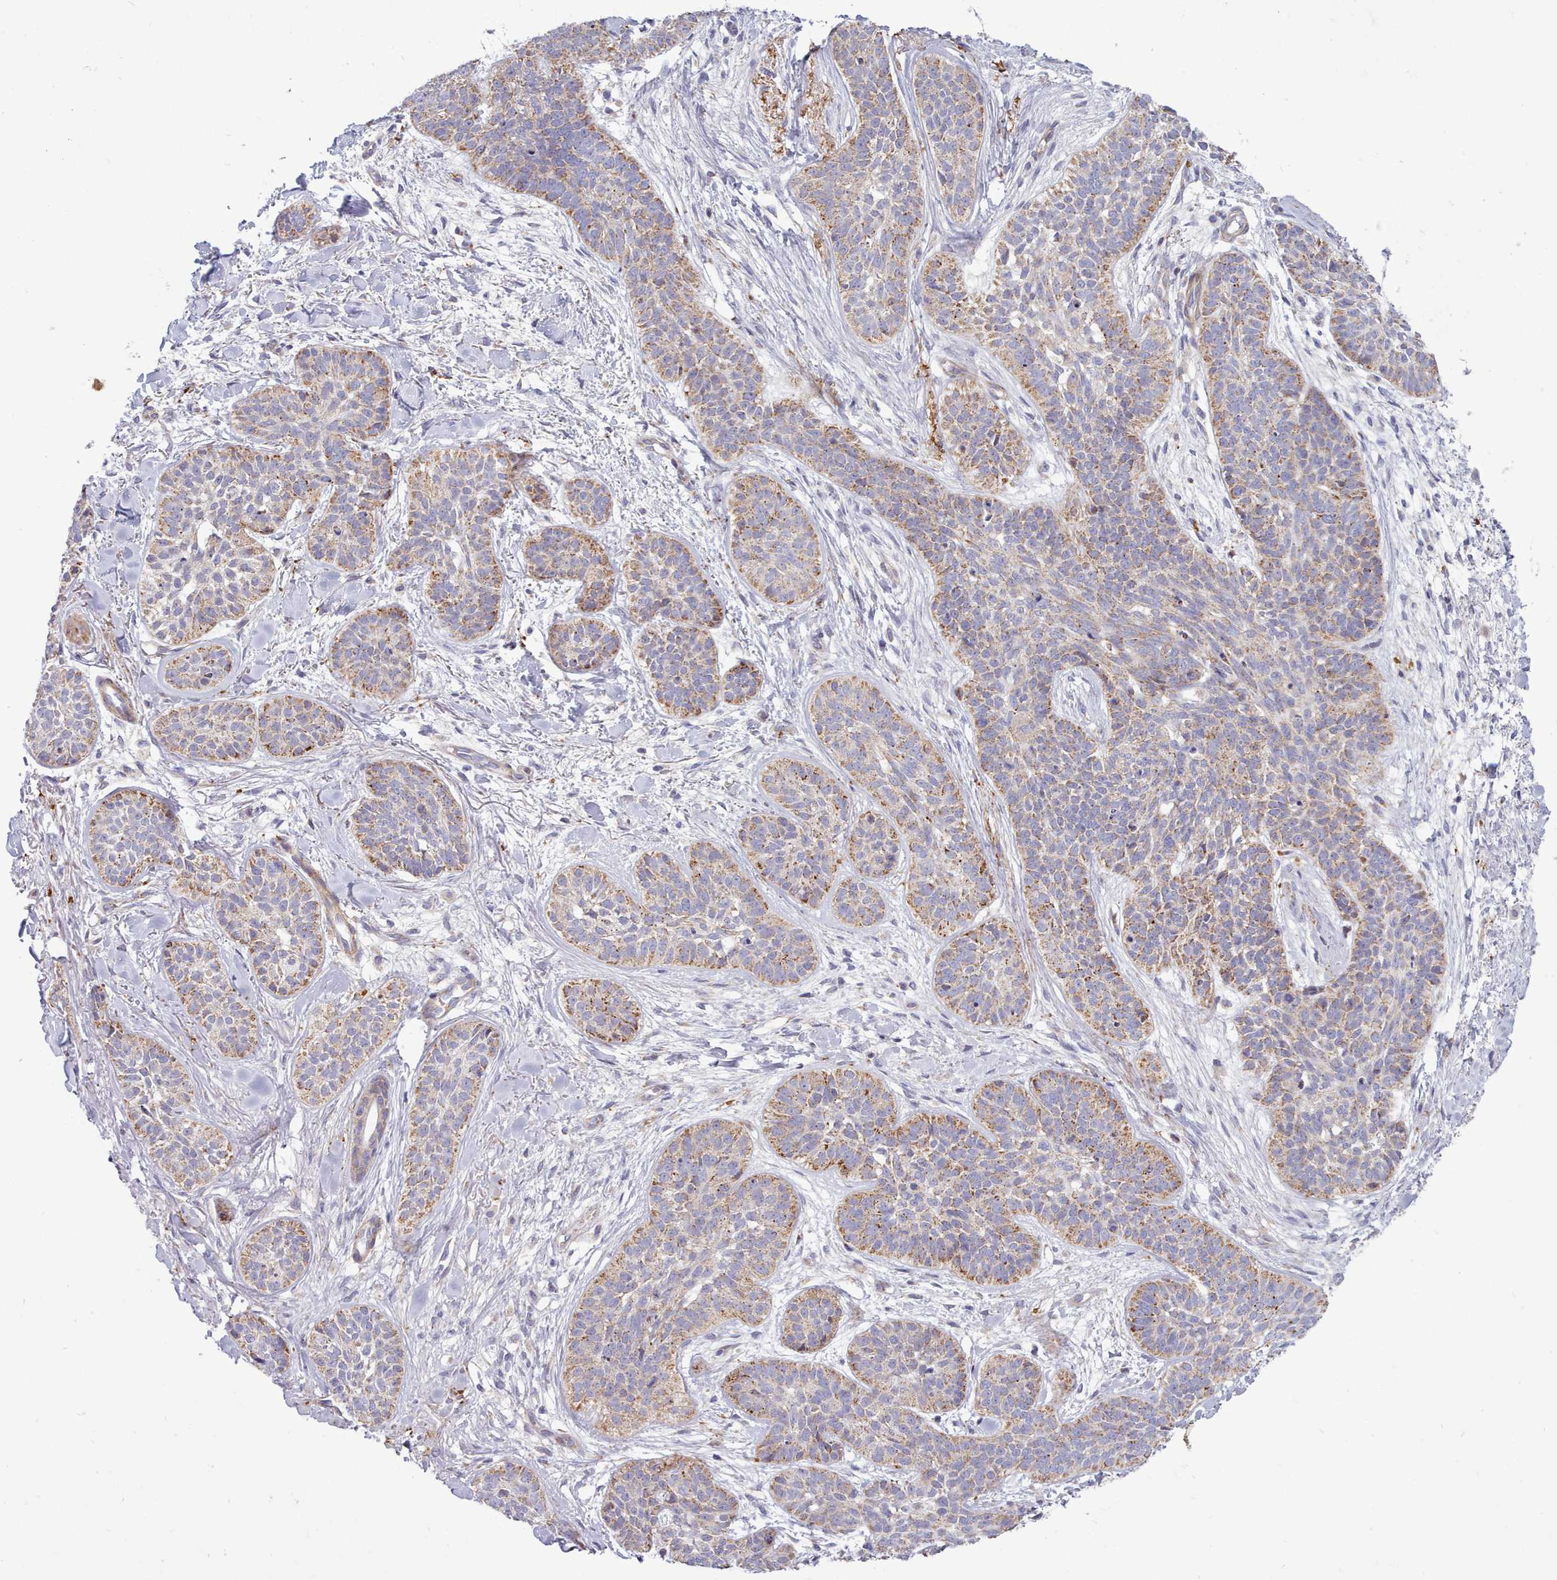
{"staining": {"intensity": "moderate", "quantity": "25%-75%", "location": "cytoplasmic/membranous"}, "tissue": "skin cancer", "cell_type": "Tumor cells", "image_type": "cancer", "snomed": [{"axis": "morphology", "description": "Basal cell carcinoma"}, {"axis": "topography", "description": "Skin"}], "caption": "An IHC image of neoplastic tissue is shown. Protein staining in brown highlights moderate cytoplasmic/membranous positivity in basal cell carcinoma (skin) within tumor cells.", "gene": "MRPL21", "patient": {"sex": "male", "age": 52}}